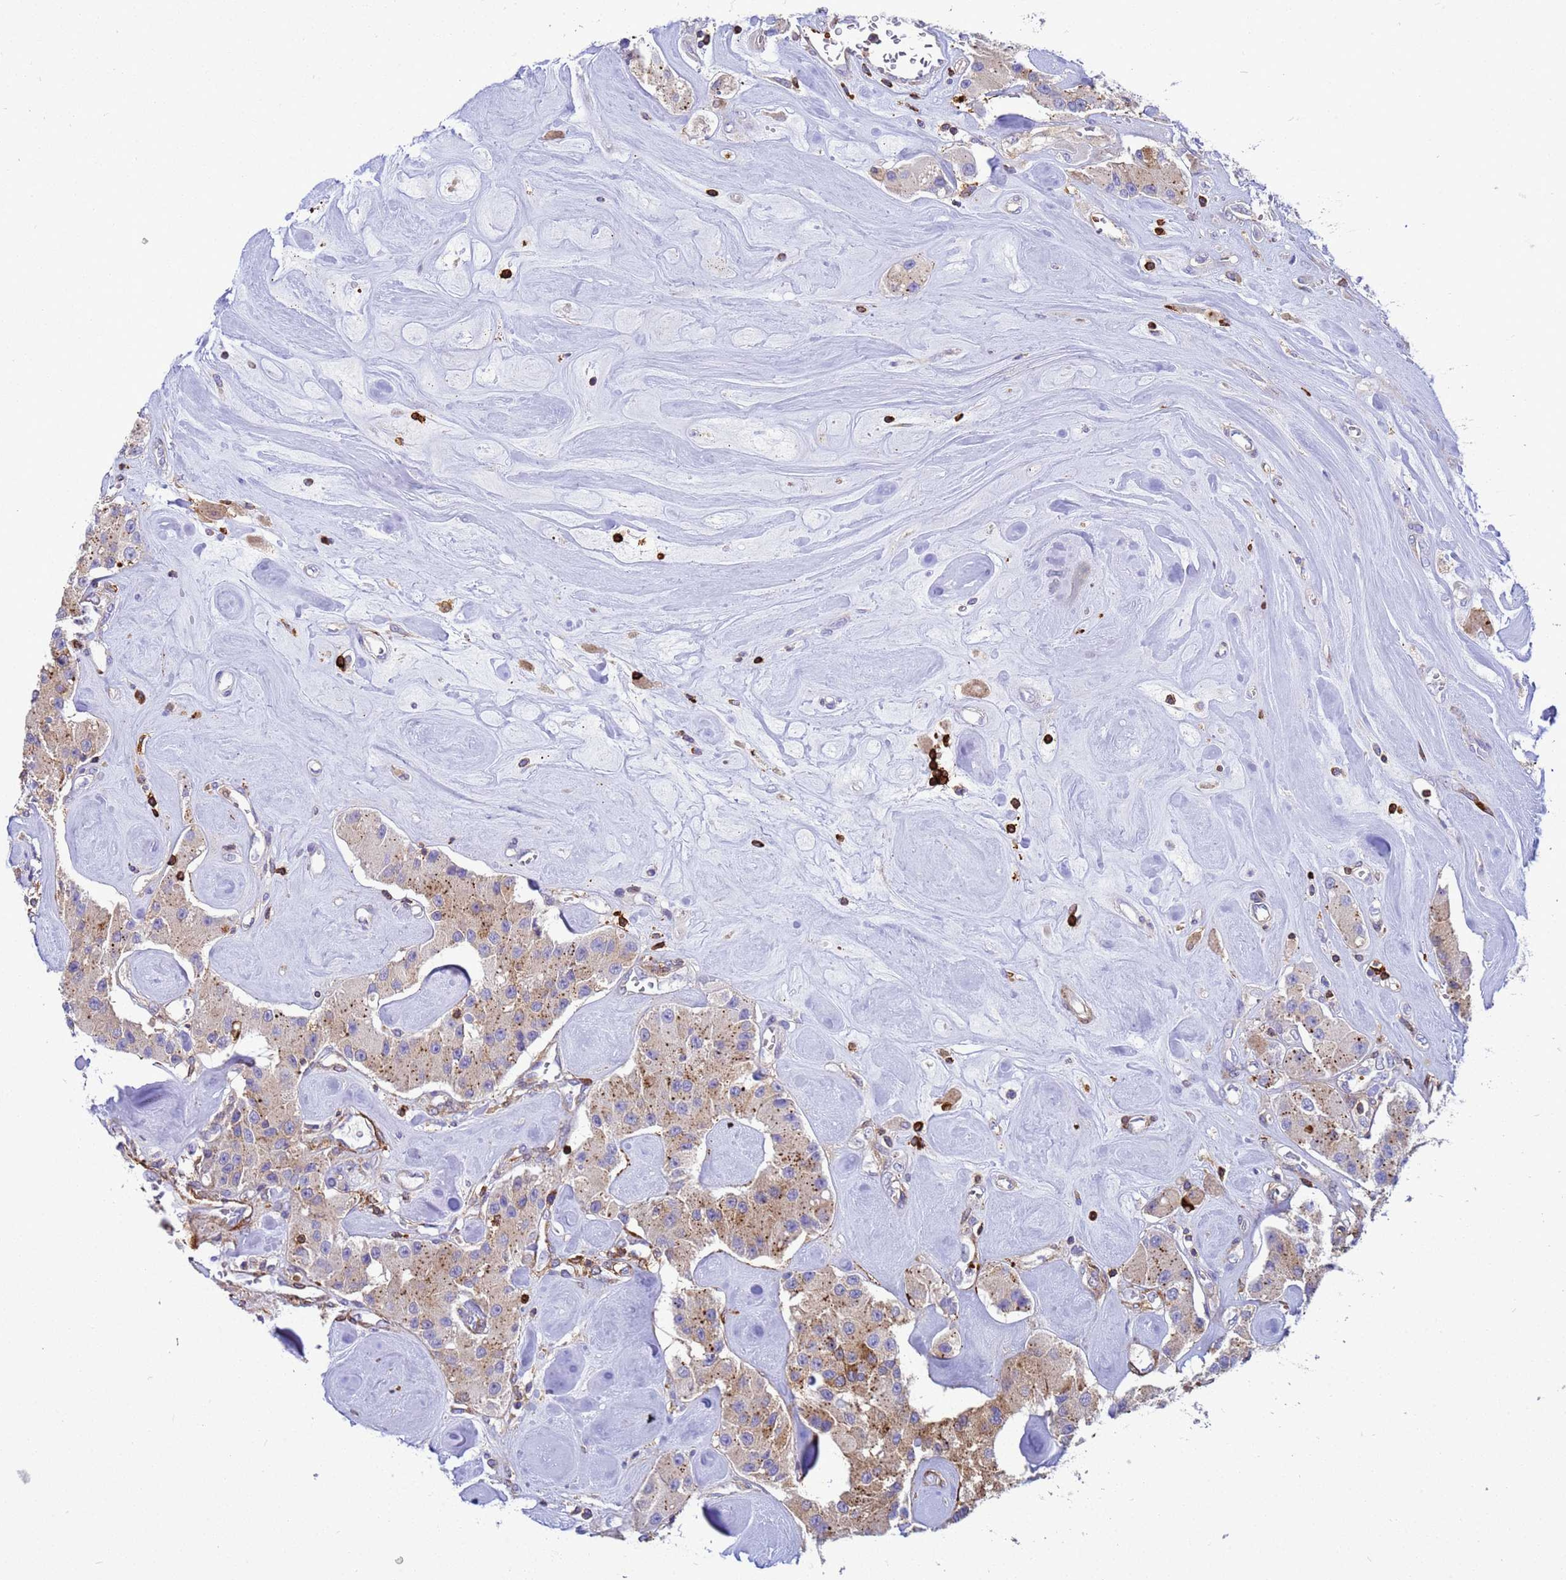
{"staining": {"intensity": "moderate", "quantity": "25%-75%", "location": "cytoplasmic/membranous"}, "tissue": "carcinoid", "cell_type": "Tumor cells", "image_type": "cancer", "snomed": [{"axis": "morphology", "description": "Carcinoid, malignant, NOS"}, {"axis": "topography", "description": "Pancreas"}], "caption": "Protein staining by IHC exhibits moderate cytoplasmic/membranous staining in approximately 25%-75% of tumor cells in carcinoid (malignant). (Stains: DAB in brown, nuclei in blue, Microscopy: brightfield microscopy at high magnification).", "gene": "EZR", "patient": {"sex": "male", "age": 41}}